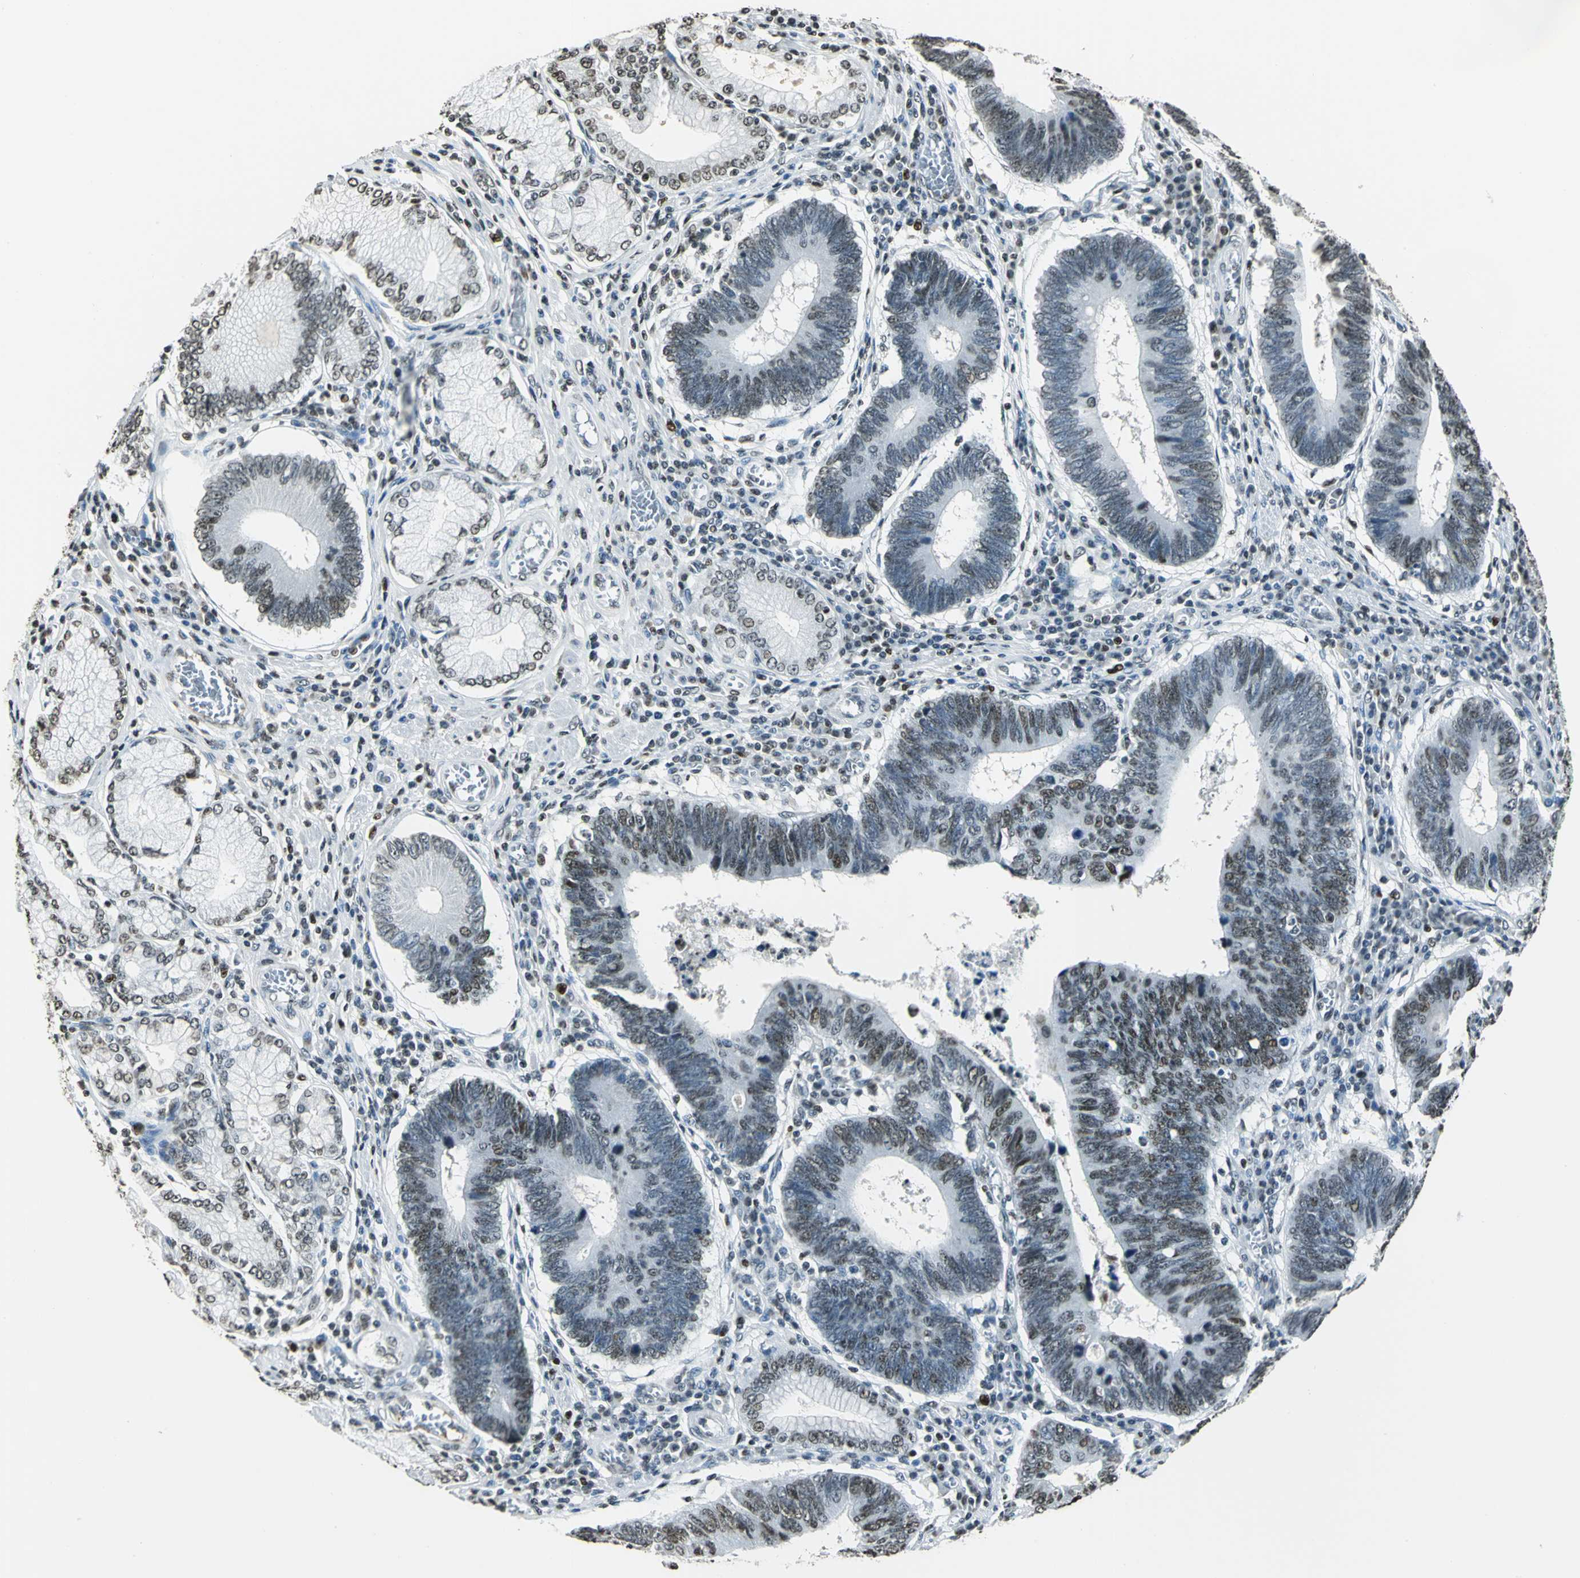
{"staining": {"intensity": "strong", "quantity": "25%-75%", "location": "nuclear"}, "tissue": "stomach cancer", "cell_type": "Tumor cells", "image_type": "cancer", "snomed": [{"axis": "morphology", "description": "Adenocarcinoma, NOS"}, {"axis": "topography", "description": "Stomach"}], "caption": "Protein staining of stomach cancer (adenocarcinoma) tissue demonstrates strong nuclear positivity in approximately 25%-75% of tumor cells.", "gene": "MCM4", "patient": {"sex": "male", "age": 59}}